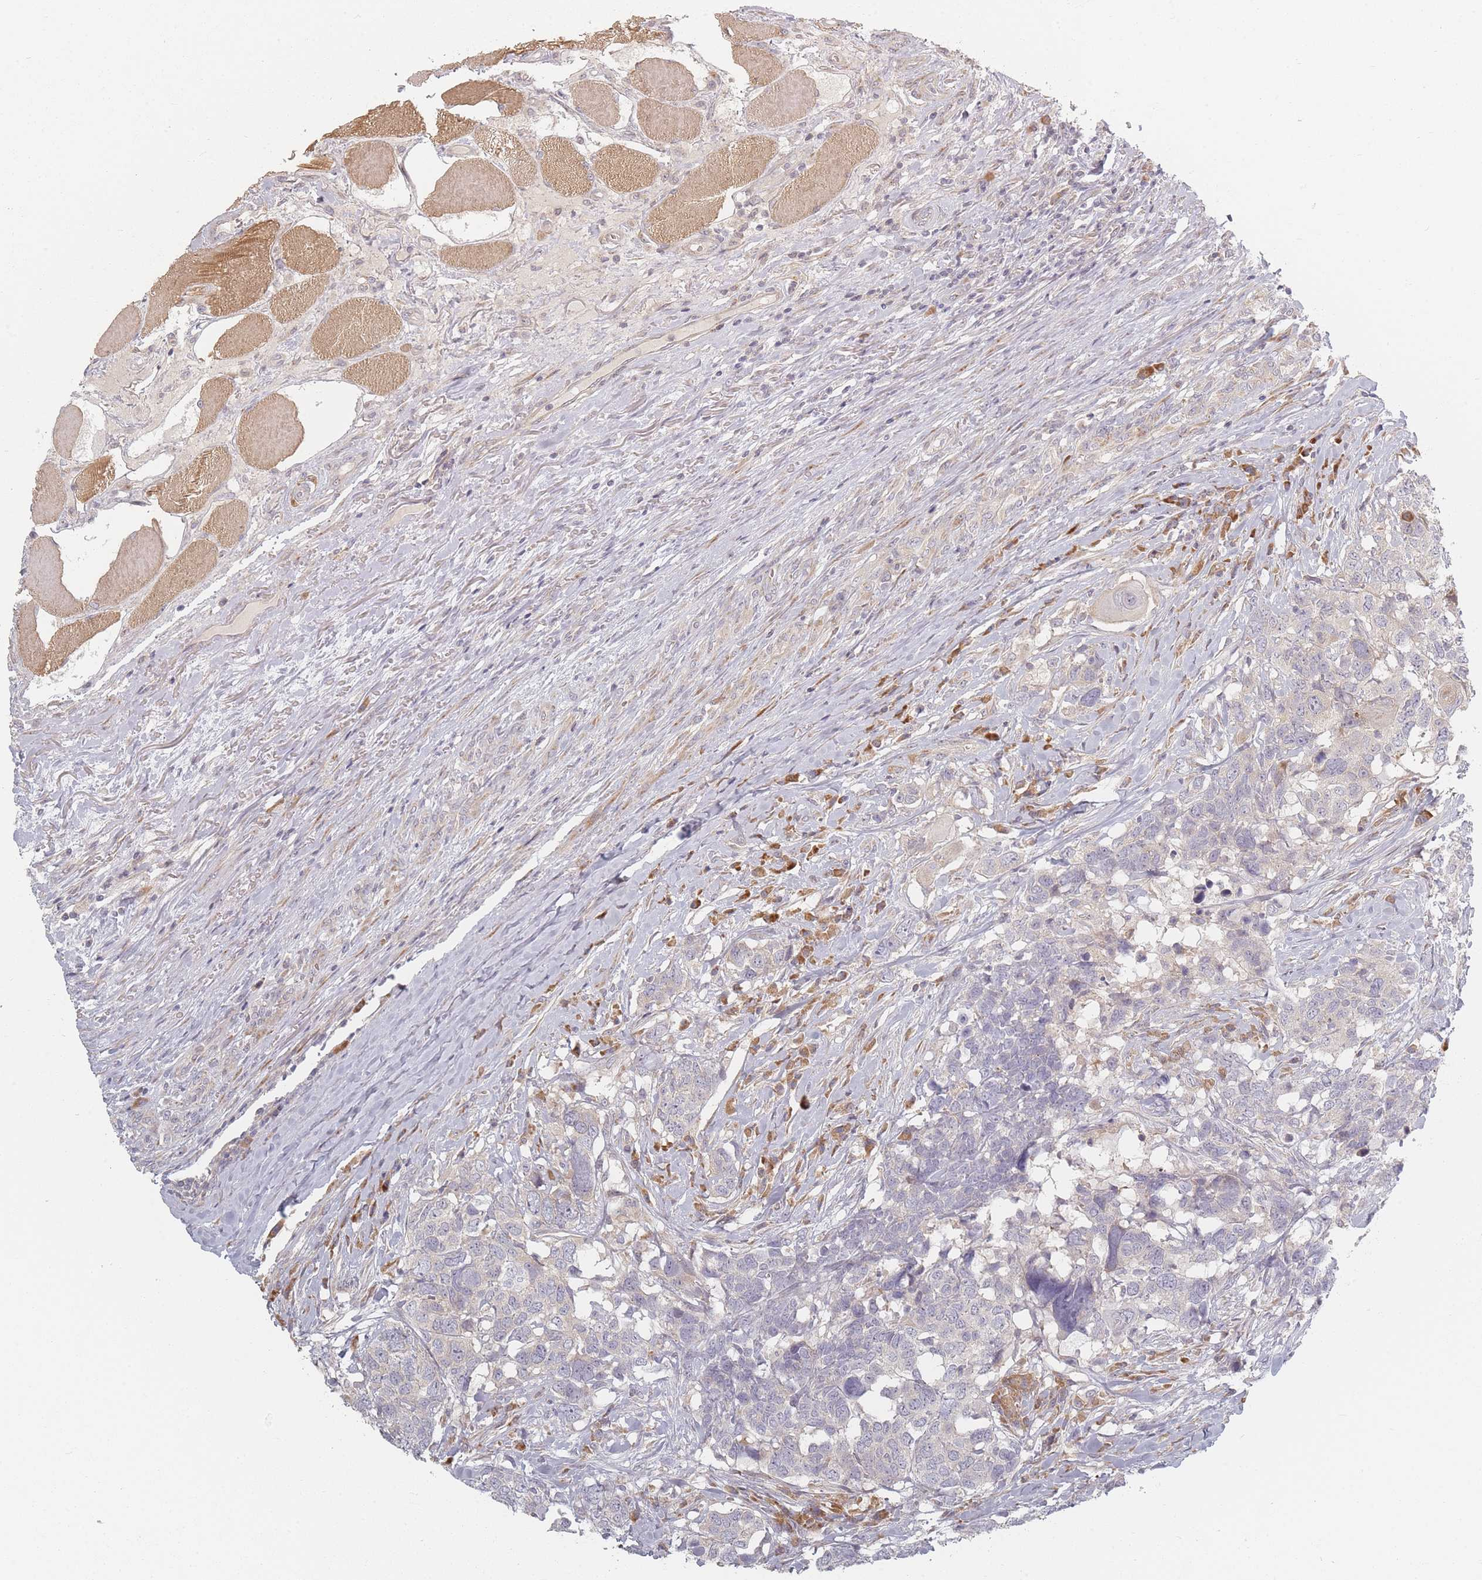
{"staining": {"intensity": "negative", "quantity": "none", "location": "none"}, "tissue": "head and neck cancer", "cell_type": "Tumor cells", "image_type": "cancer", "snomed": [{"axis": "morphology", "description": "Squamous cell carcinoma, NOS"}, {"axis": "topography", "description": "Head-Neck"}], "caption": "An immunohistochemistry micrograph of head and neck cancer (squamous cell carcinoma) is shown. There is no staining in tumor cells of head and neck cancer (squamous cell carcinoma). (DAB IHC visualized using brightfield microscopy, high magnification).", "gene": "ZKSCAN7", "patient": {"sex": "male", "age": 66}}